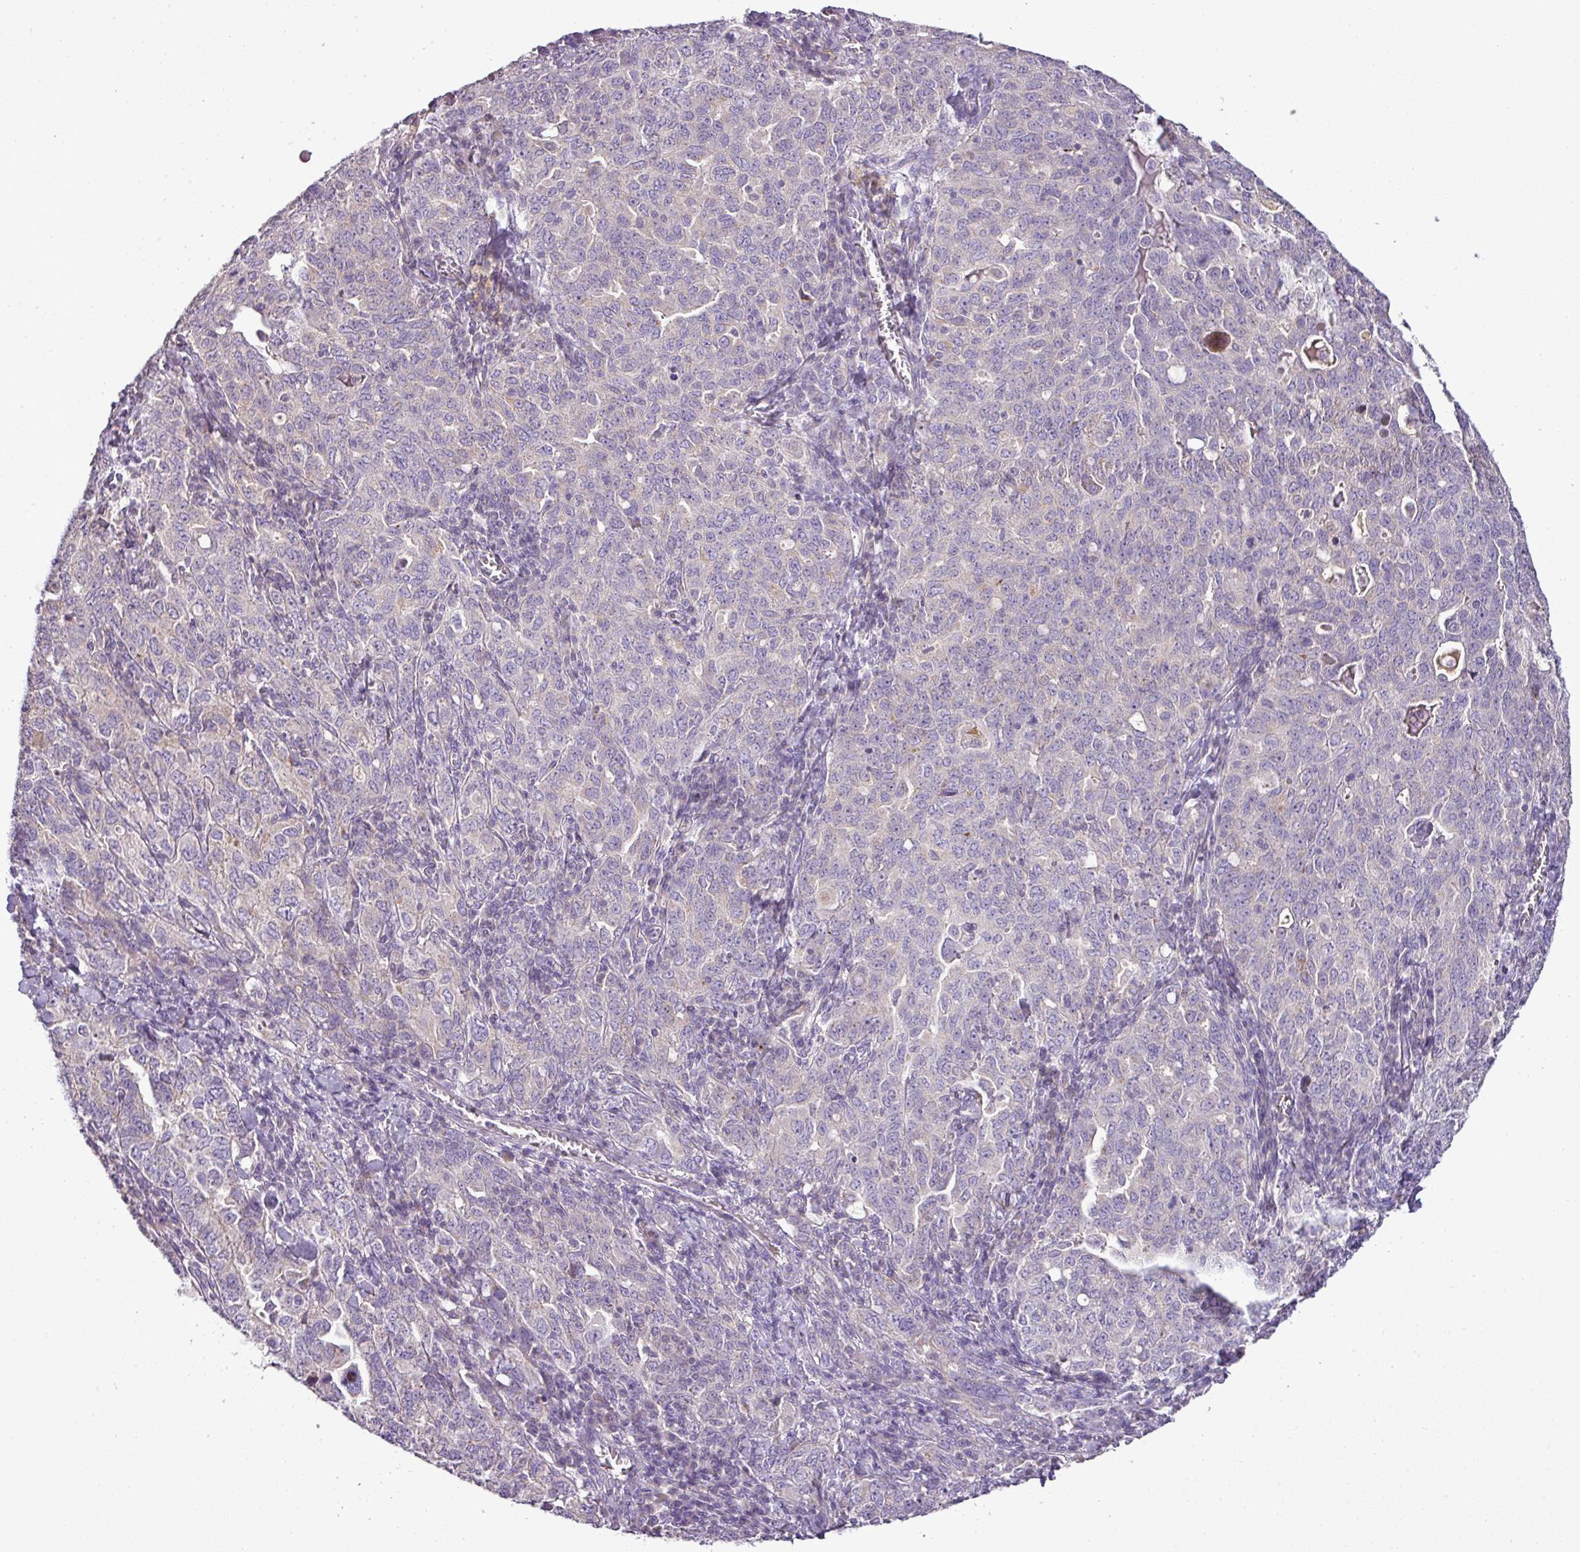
{"staining": {"intensity": "negative", "quantity": "none", "location": "none"}, "tissue": "ovarian cancer", "cell_type": "Tumor cells", "image_type": "cancer", "snomed": [{"axis": "morphology", "description": "Carcinoma, endometroid"}, {"axis": "topography", "description": "Ovary"}], "caption": "Immunohistochemistry (IHC) image of neoplastic tissue: human ovarian cancer stained with DAB reveals no significant protein positivity in tumor cells.", "gene": "BRINP2", "patient": {"sex": "female", "age": 62}}